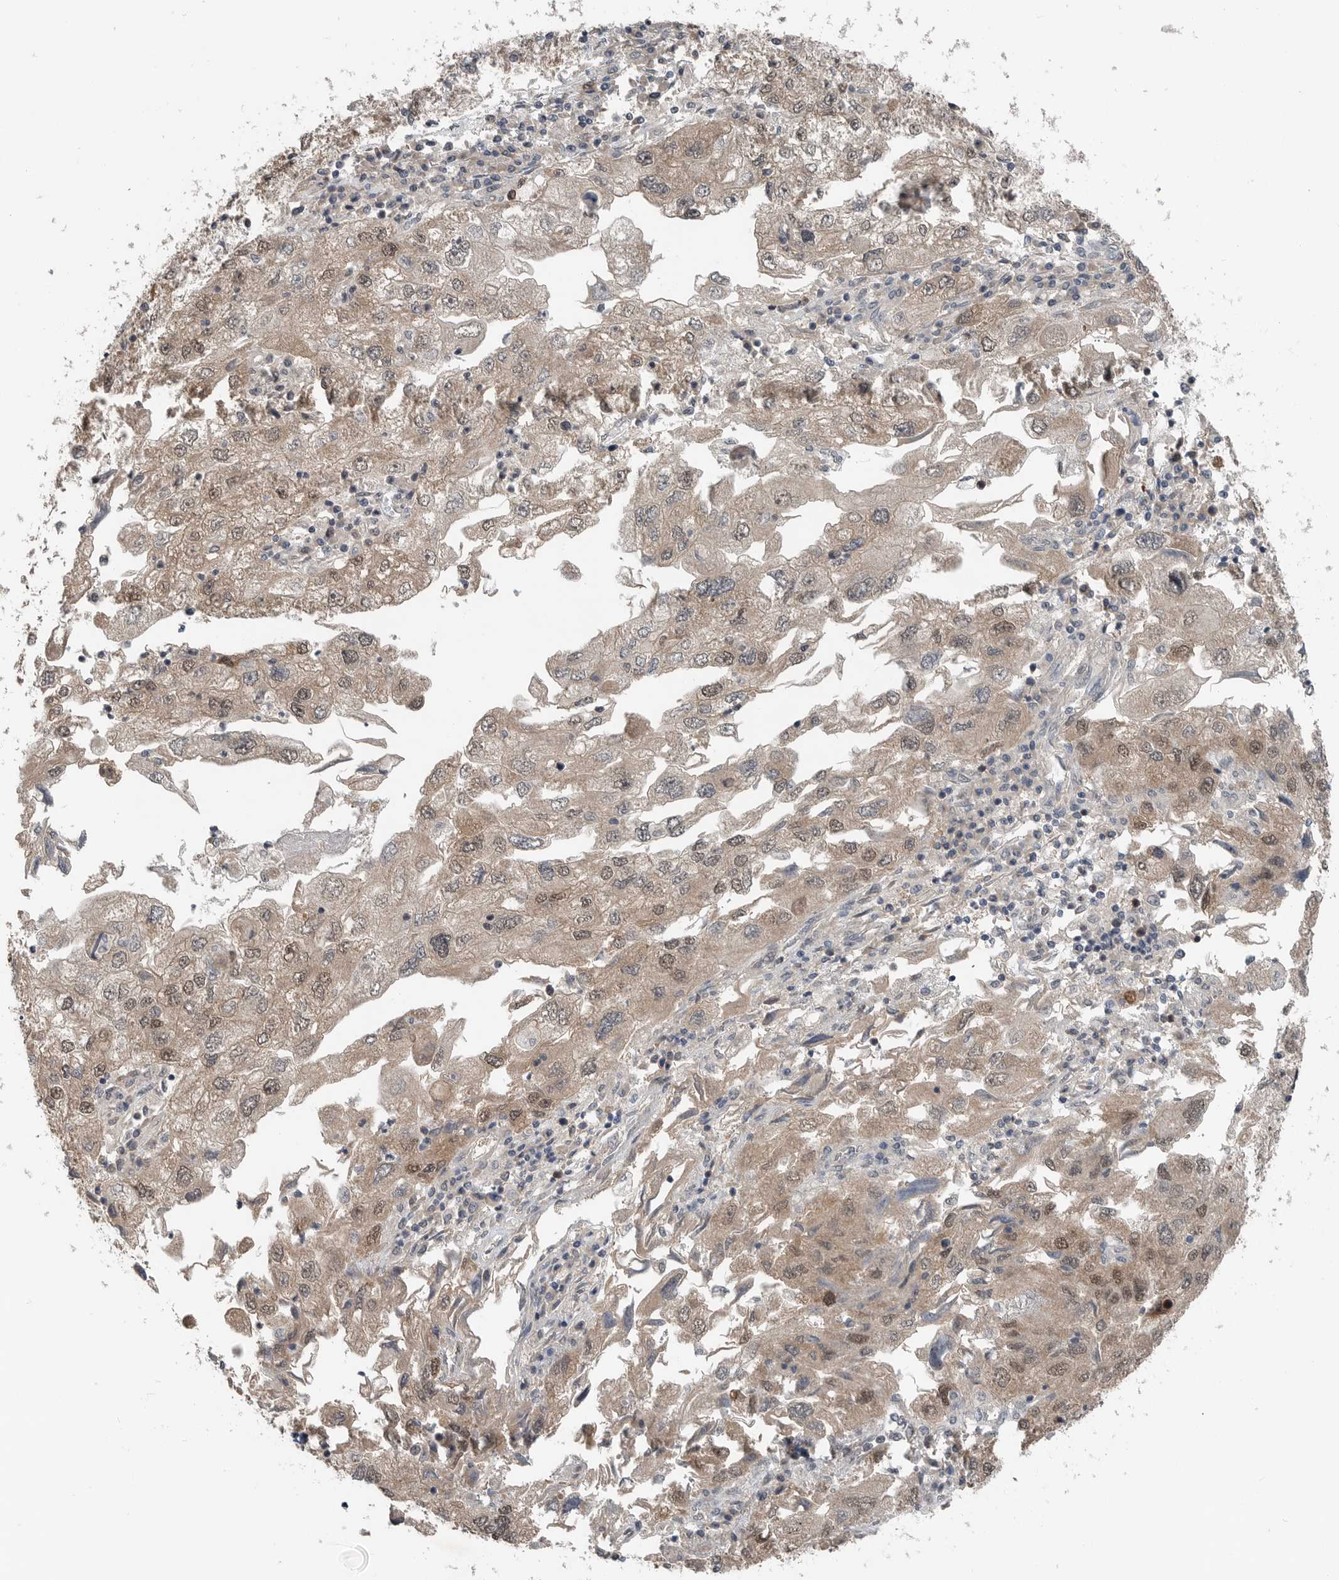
{"staining": {"intensity": "weak", "quantity": ">75%", "location": "cytoplasmic/membranous,nuclear"}, "tissue": "endometrial cancer", "cell_type": "Tumor cells", "image_type": "cancer", "snomed": [{"axis": "morphology", "description": "Adenocarcinoma, NOS"}, {"axis": "topography", "description": "Endometrium"}], "caption": "Immunohistochemical staining of human endometrial cancer (adenocarcinoma) reveals low levels of weak cytoplasmic/membranous and nuclear staining in about >75% of tumor cells.", "gene": "MFAP3L", "patient": {"sex": "female", "age": 49}}